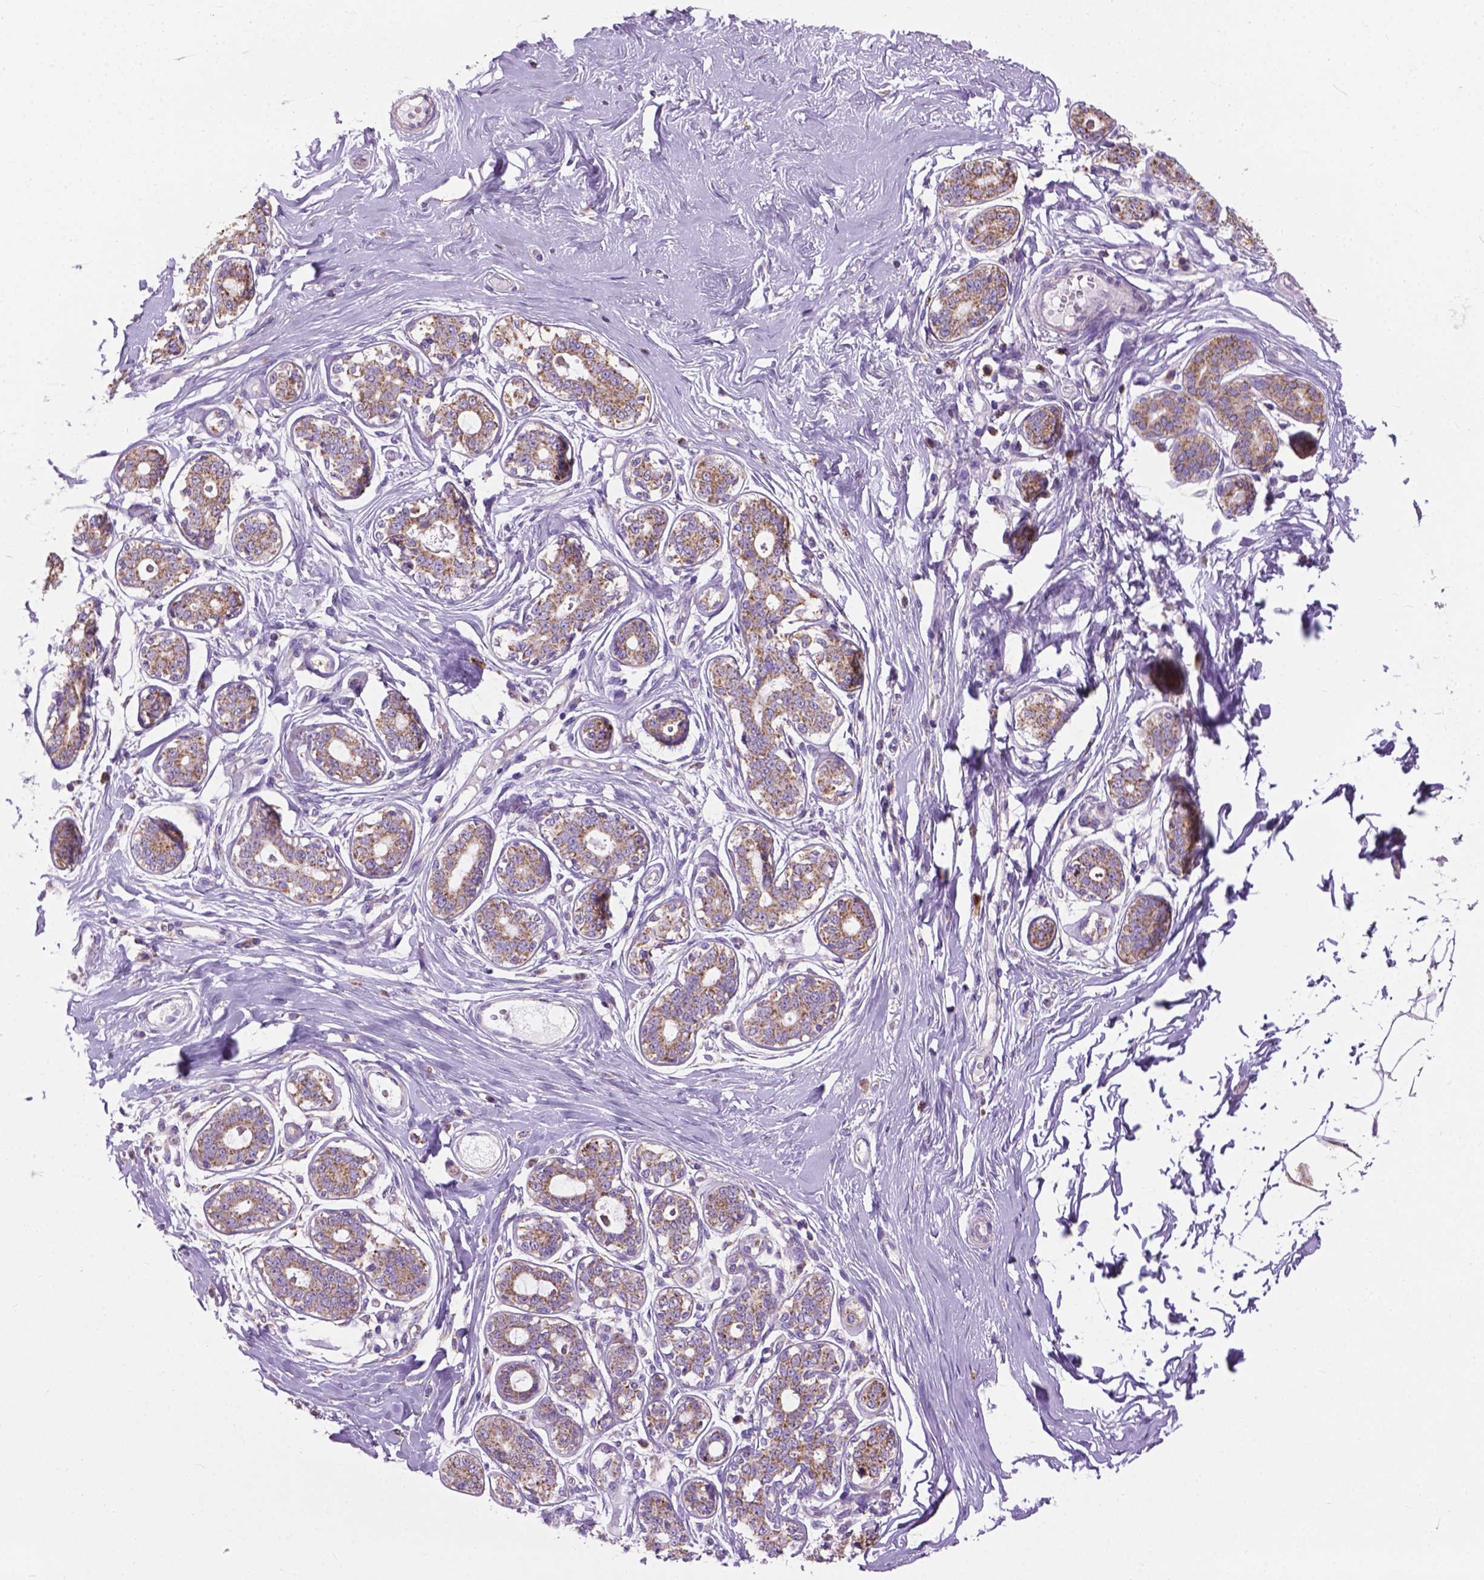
{"staining": {"intensity": "negative", "quantity": "none", "location": "none"}, "tissue": "breast", "cell_type": "Adipocytes", "image_type": "normal", "snomed": [{"axis": "morphology", "description": "Normal tissue, NOS"}, {"axis": "topography", "description": "Skin"}, {"axis": "topography", "description": "Breast"}], "caption": "This image is of normal breast stained with immunohistochemistry to label a protein in brown with the nuclei are counter-stained blue. There is no positivity in adipocytes.", "gene": "VDAC1", "patient": {"sex": "female", "age": 43}}